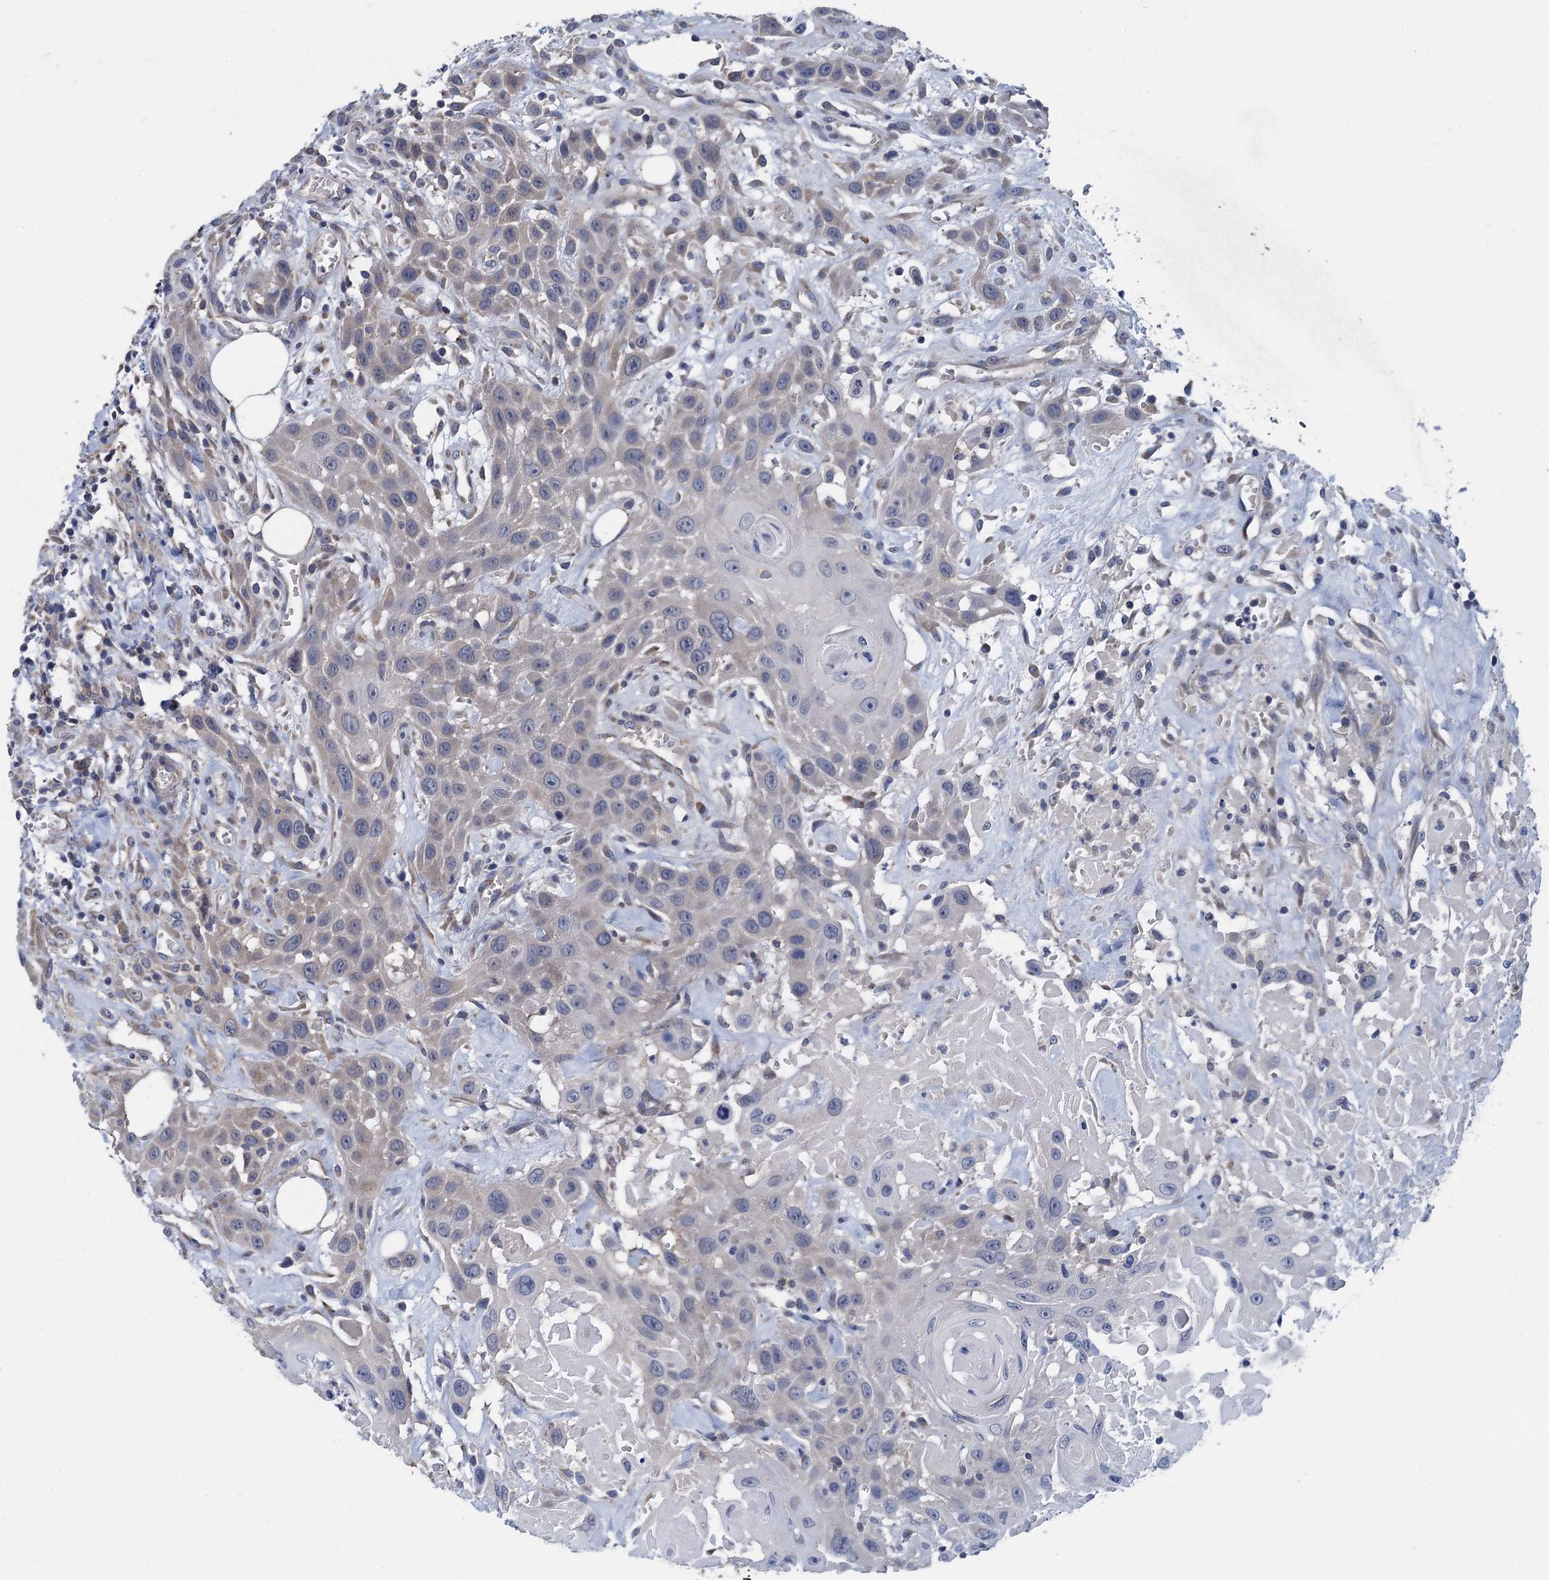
{"staining": {"intensity": "negative", "quantity": "none", "location": "none"}, "tissue": "head and neck cancer", "cell_type": "Tumor cells", "image_type": "cancer", "snomed": [{"axis": "morphology", "description": "Squamous cell carcinoma, NOS"}, {"axis": "topography", "description": "Head-Neck"}], "caption": "Photomicrograph shows no protein staining in tumor cells of head and neck cancer (squamous cell carcinoma) tissue.", "gene": "CTU2", "patient": {"sex": "male", "age": 81}}